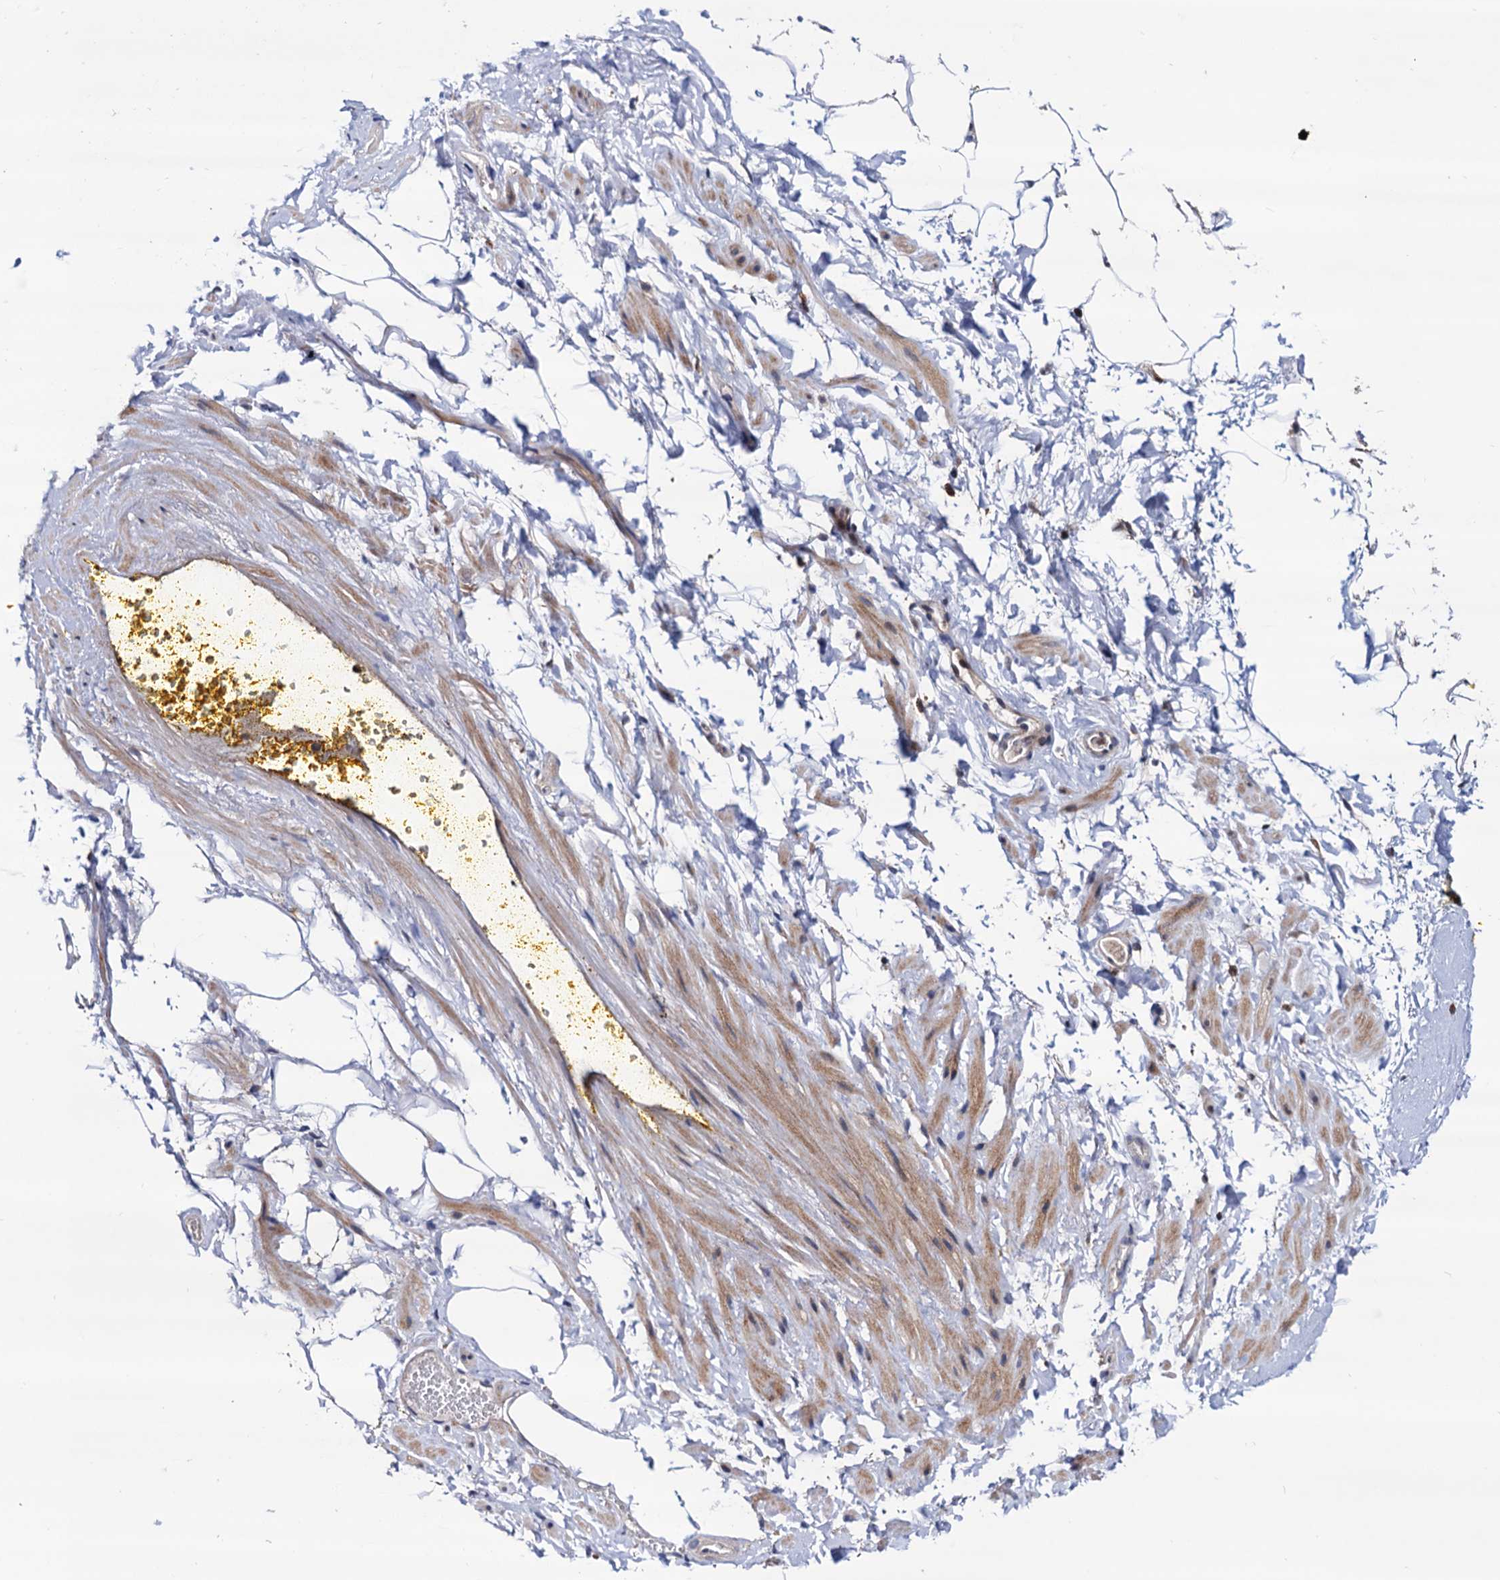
{"staining": {"intensity": "negative", "quantity": "none", "location": "none"}, "tissue": "adipose tissue", "cell_type": "Adipocytes", "image_type": "normal", "snomed": [{"axis": "morphology", "description": "Normal tissue, NOS"}, {"axis": "morphology", "description": "Adenocarcinoma, Low grade"}, {"axis": "topography", "description": "Prostate"}, {"axis": "topography", "description": "Peripheral nerve tissue"}], "caption": "An immunohistochemistry (IHC) histopathology image of normal adipose tissue is shown. There is no staining in adipocytes of adipose tissue. The staining was performed using DAB (3,3'-diaminobenzidine) to visualize the protein expression in brown, while the nuclei were stained in blue with hematoxylin (Magnification: 20x).", "gene": "RNASEH2B", "patient": {"sex": "male", "age": 63}}